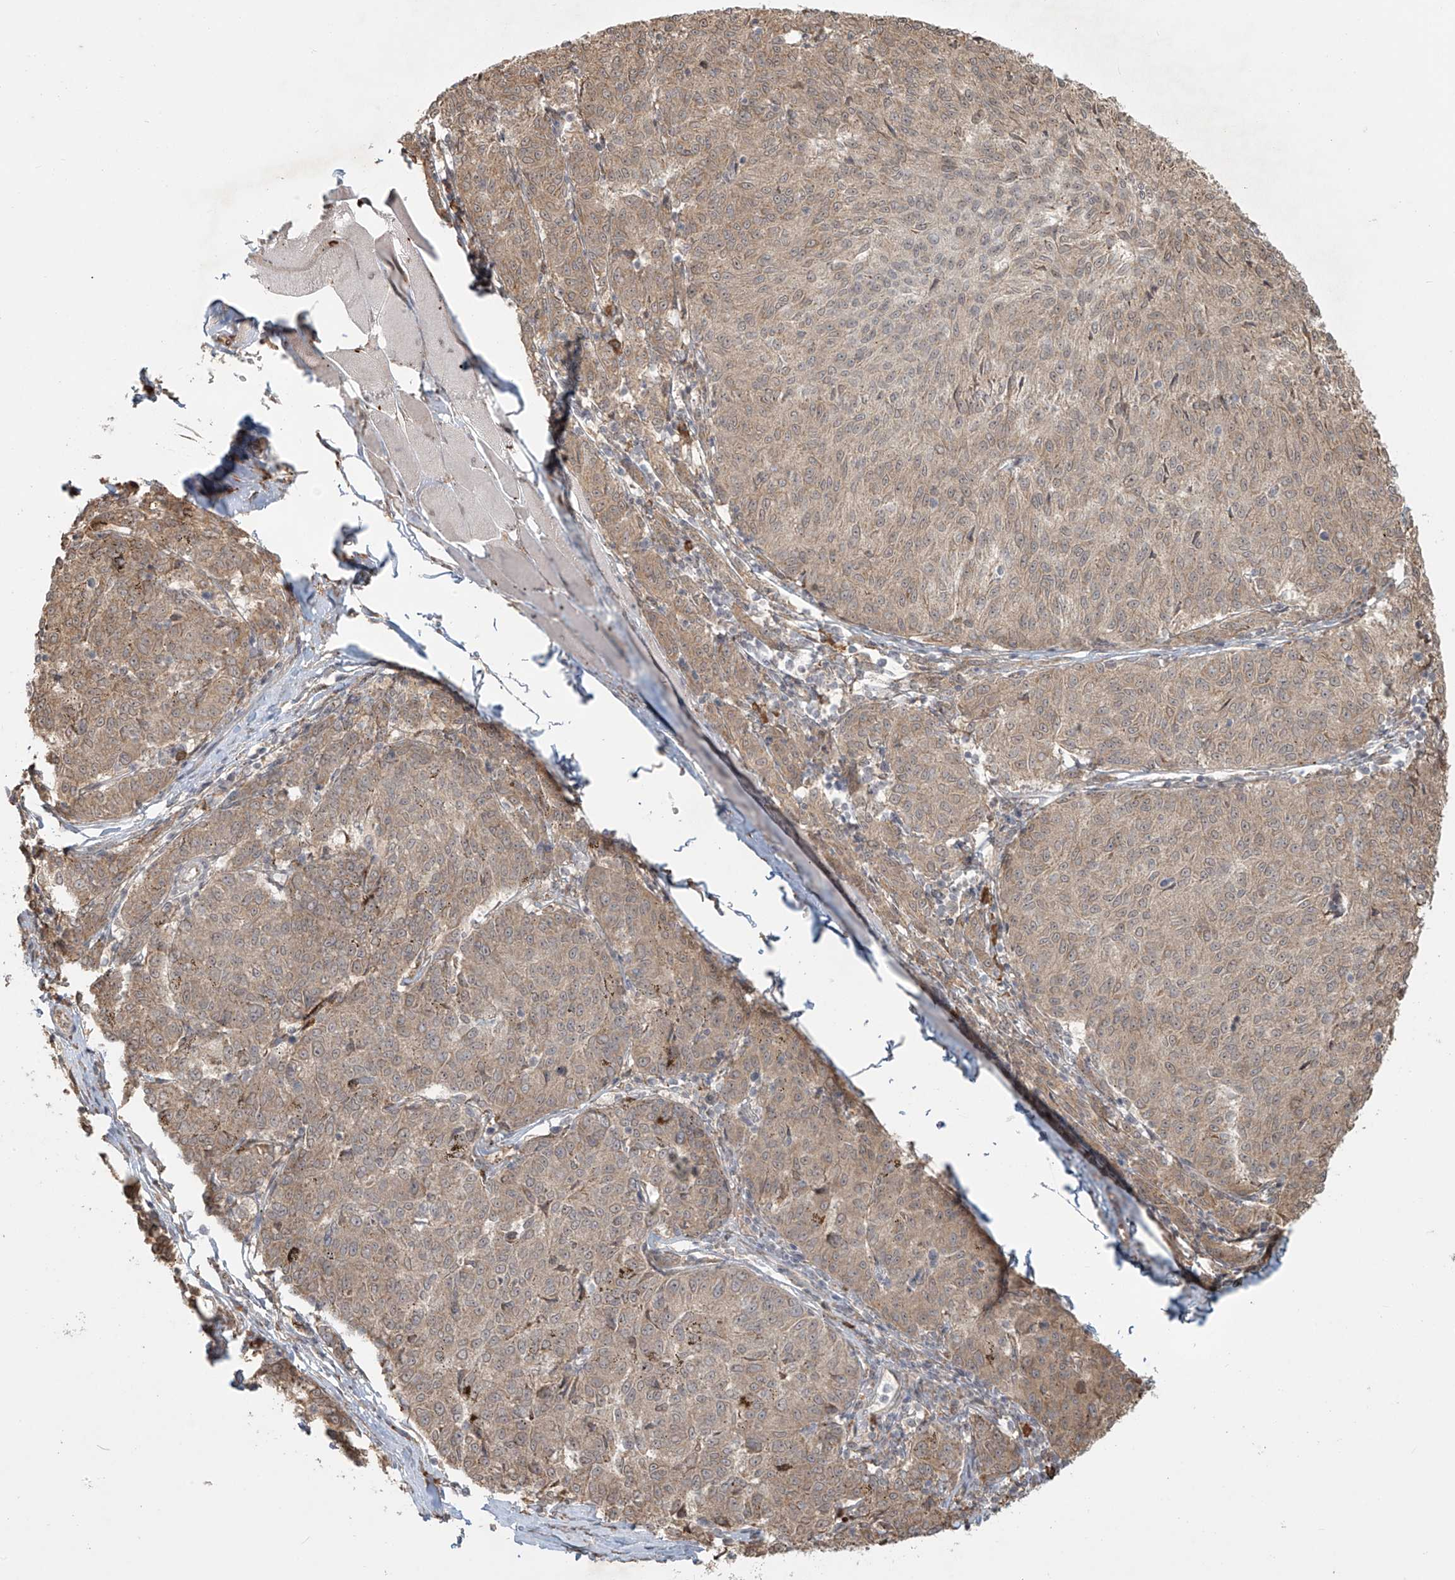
{"staining": {"intensity": "weak", "quantity": ">75%", "location": "cytoplasmic/membranous"}, "tissue": "melanoma", "cell_type": "Tumor cells", "image_type": "cancer", "snomed": [{"axis": "morphology", "description": "Malignant melanoma, NOS"}, {"axis": "topography", "description": "Skin"}], "caption": "Melanoma was stained to show a protein in brown. There is low levels of weak cytoplasmic/membranous expression in approximately >75% of tumor cells.", "gene": "PLEKHM3", "patient": {"sex": "female", "age": 72}}